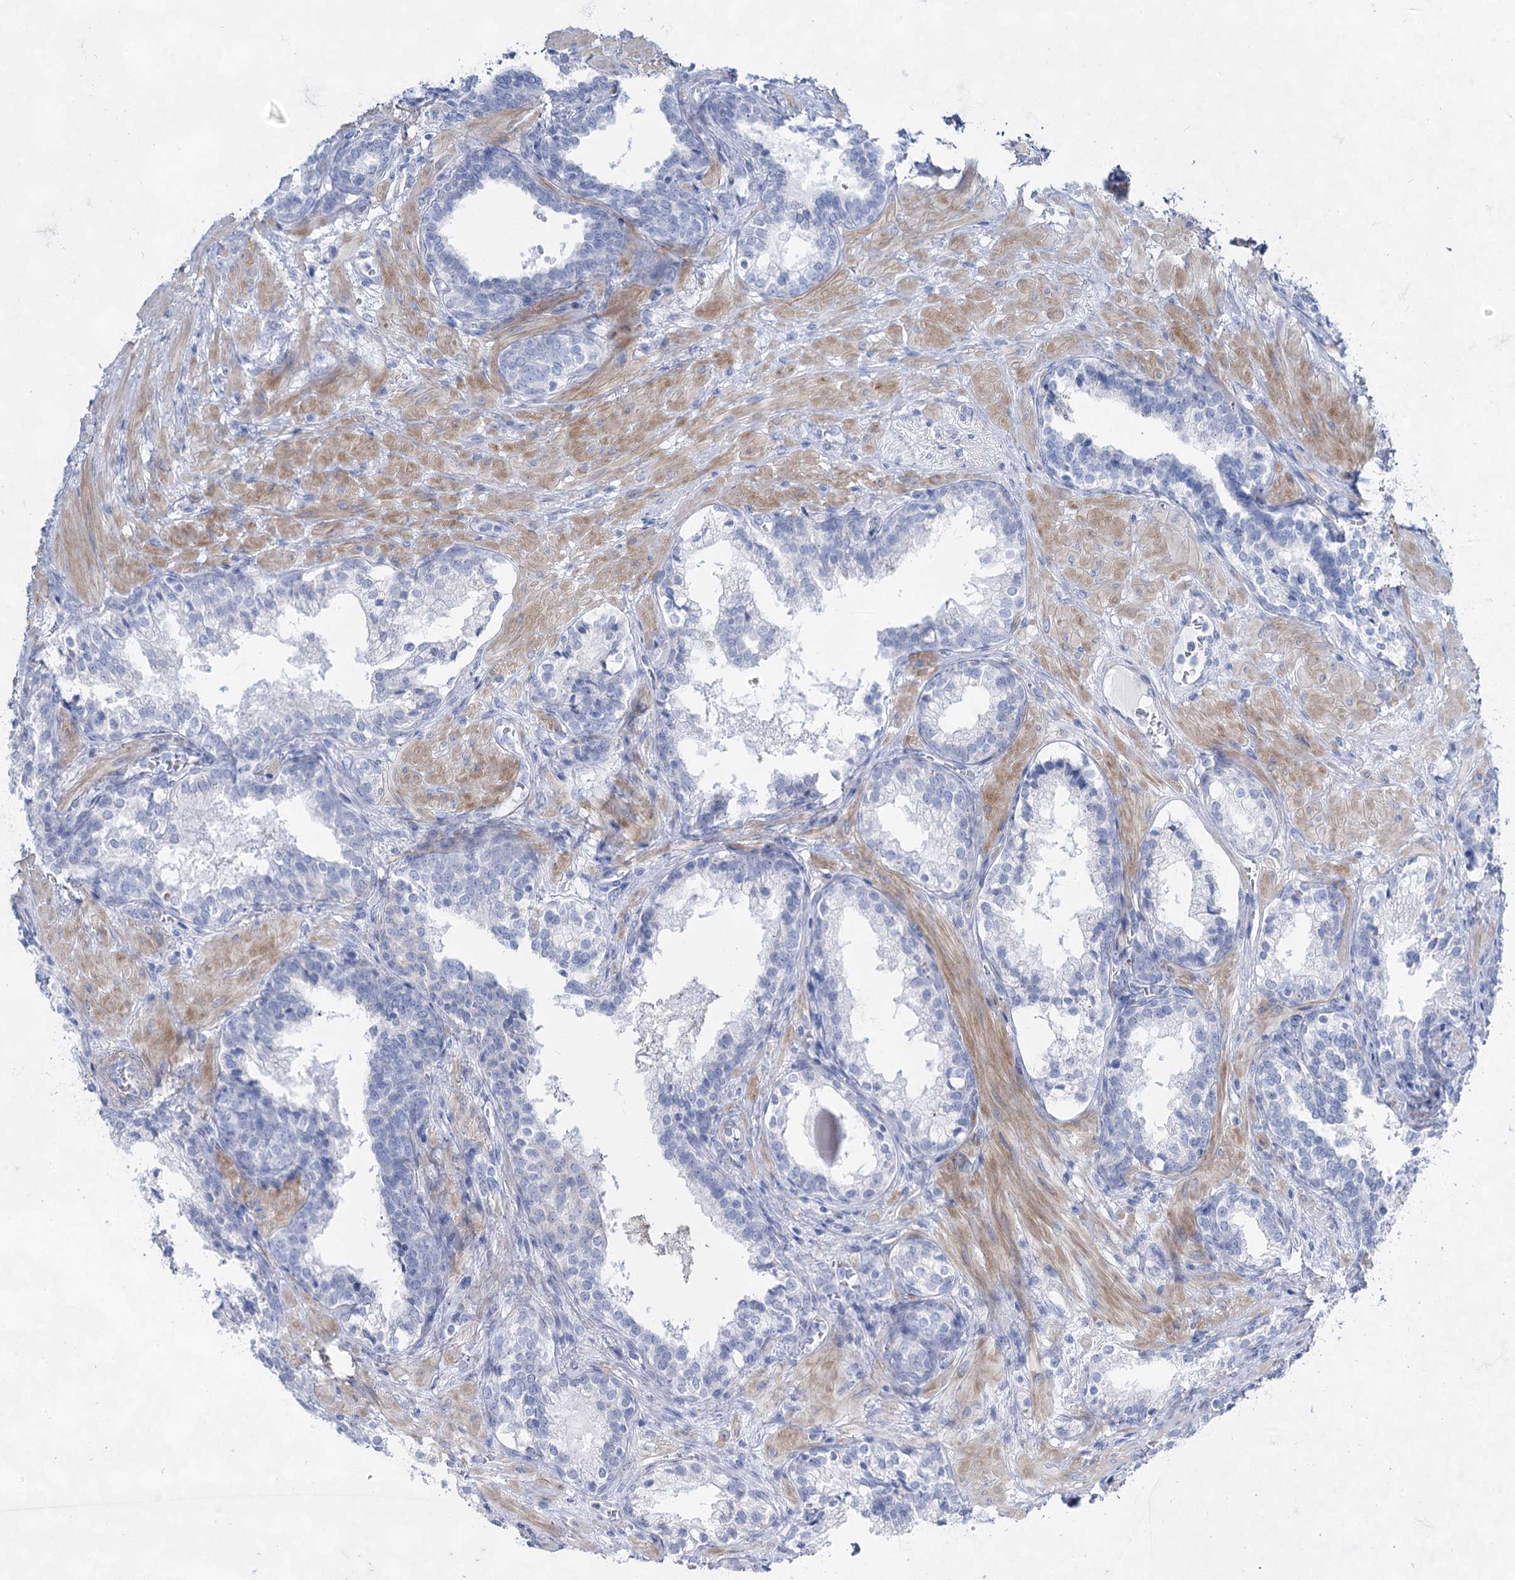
{"staining": {"intensity": "negative", "quantity": "none", "location": "none"}, "tissue": "prostate cancer", "cell_type": "Tumor cells", "image_type": "cancer", "snomed": [{"axis": "morphology", "description": "Adenocarcinoma, Low grade"}, {"axis": "topography", "description": "Prostate"}], "caption": "This histopathology image is of prostate low-grade adenocarcinoma stained with immunohistochemistry to label a protein in brown with the nuclei are counter-stained blue. There is no positivity in tumor cells.", "gene": "ACRV1", "patient": {"sex": "male", "age": 60}}